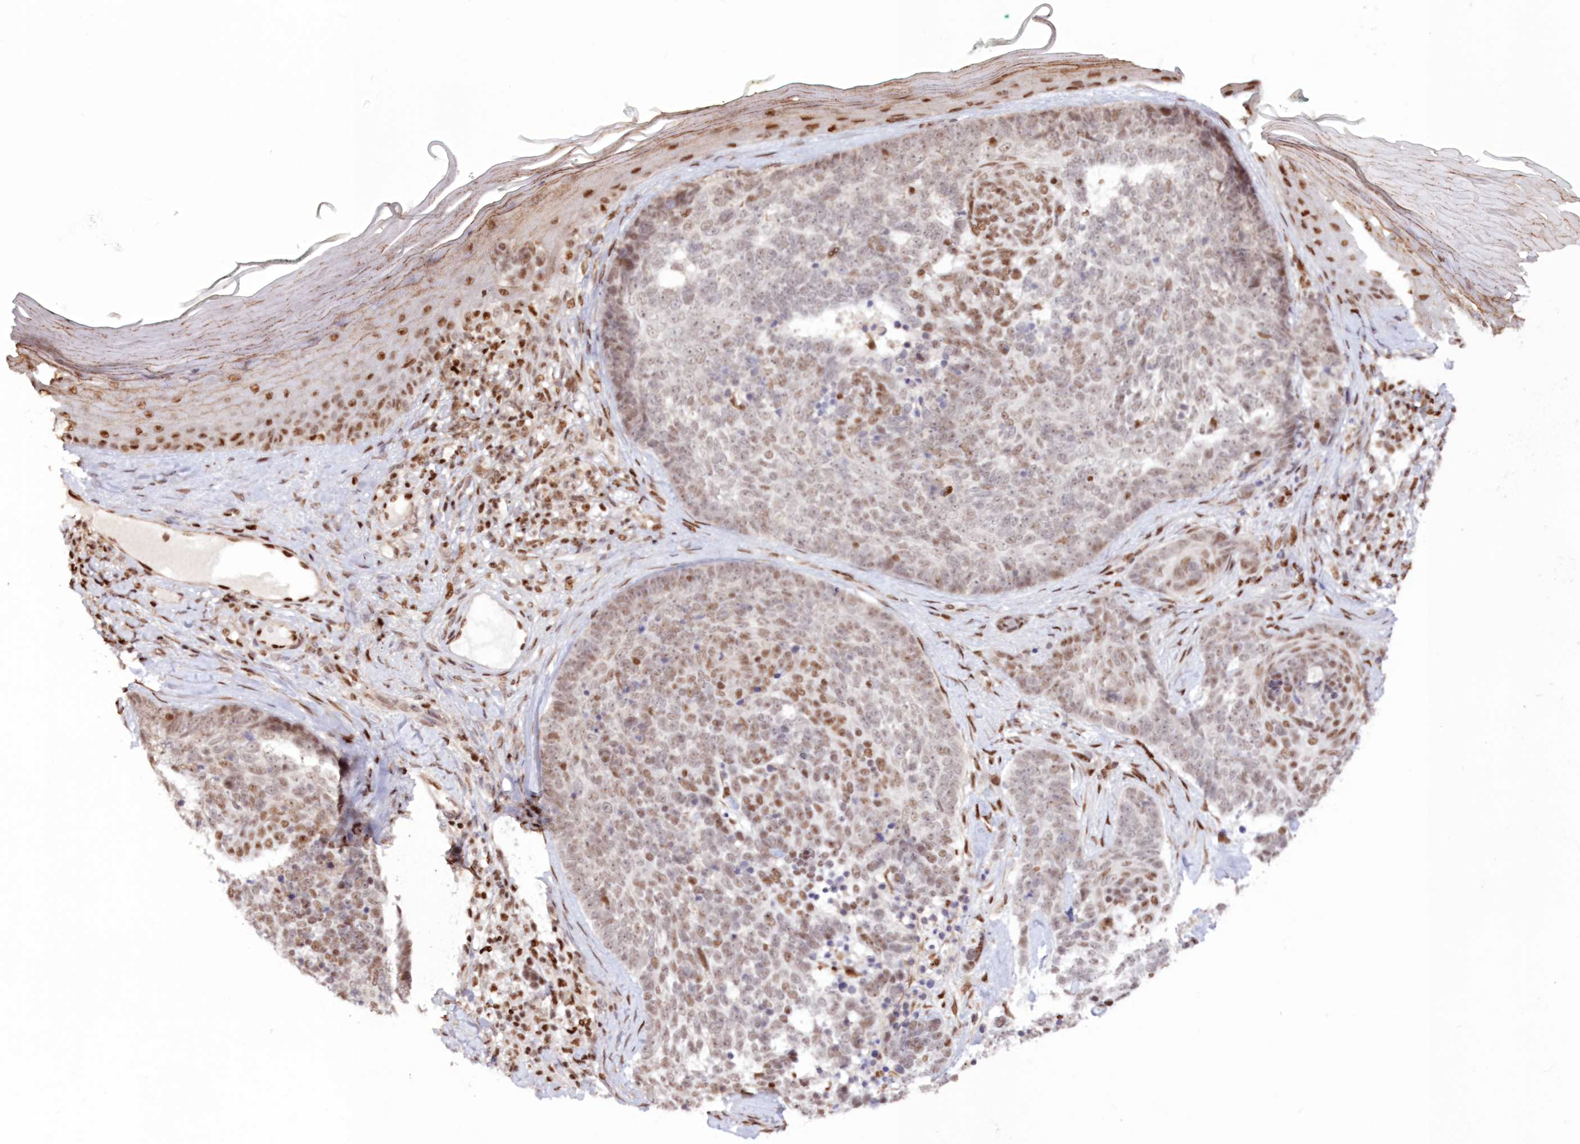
{"staining": {"intensity": "moderate", "quantity": "25%-75%", "location": "nuclear"}, "tissue": "skin cancer", "cell_type": "Tumor cells", "image_type": "cancer", "snomed": [{"axis": "morphology", "description": "Basal cell carcinoma"}, {"axis": "topography", "description": "Skin"}], "caption": "Skin cancer stained for a protein shows moderate nuclear positivity in tumor cells. Using DAB (brown) and hematoxylin (blue) stains, captured at high magnification using brightfield microscopy.", "gene": "POLR2B", "patient": {"sex": "female", "age": 81}}